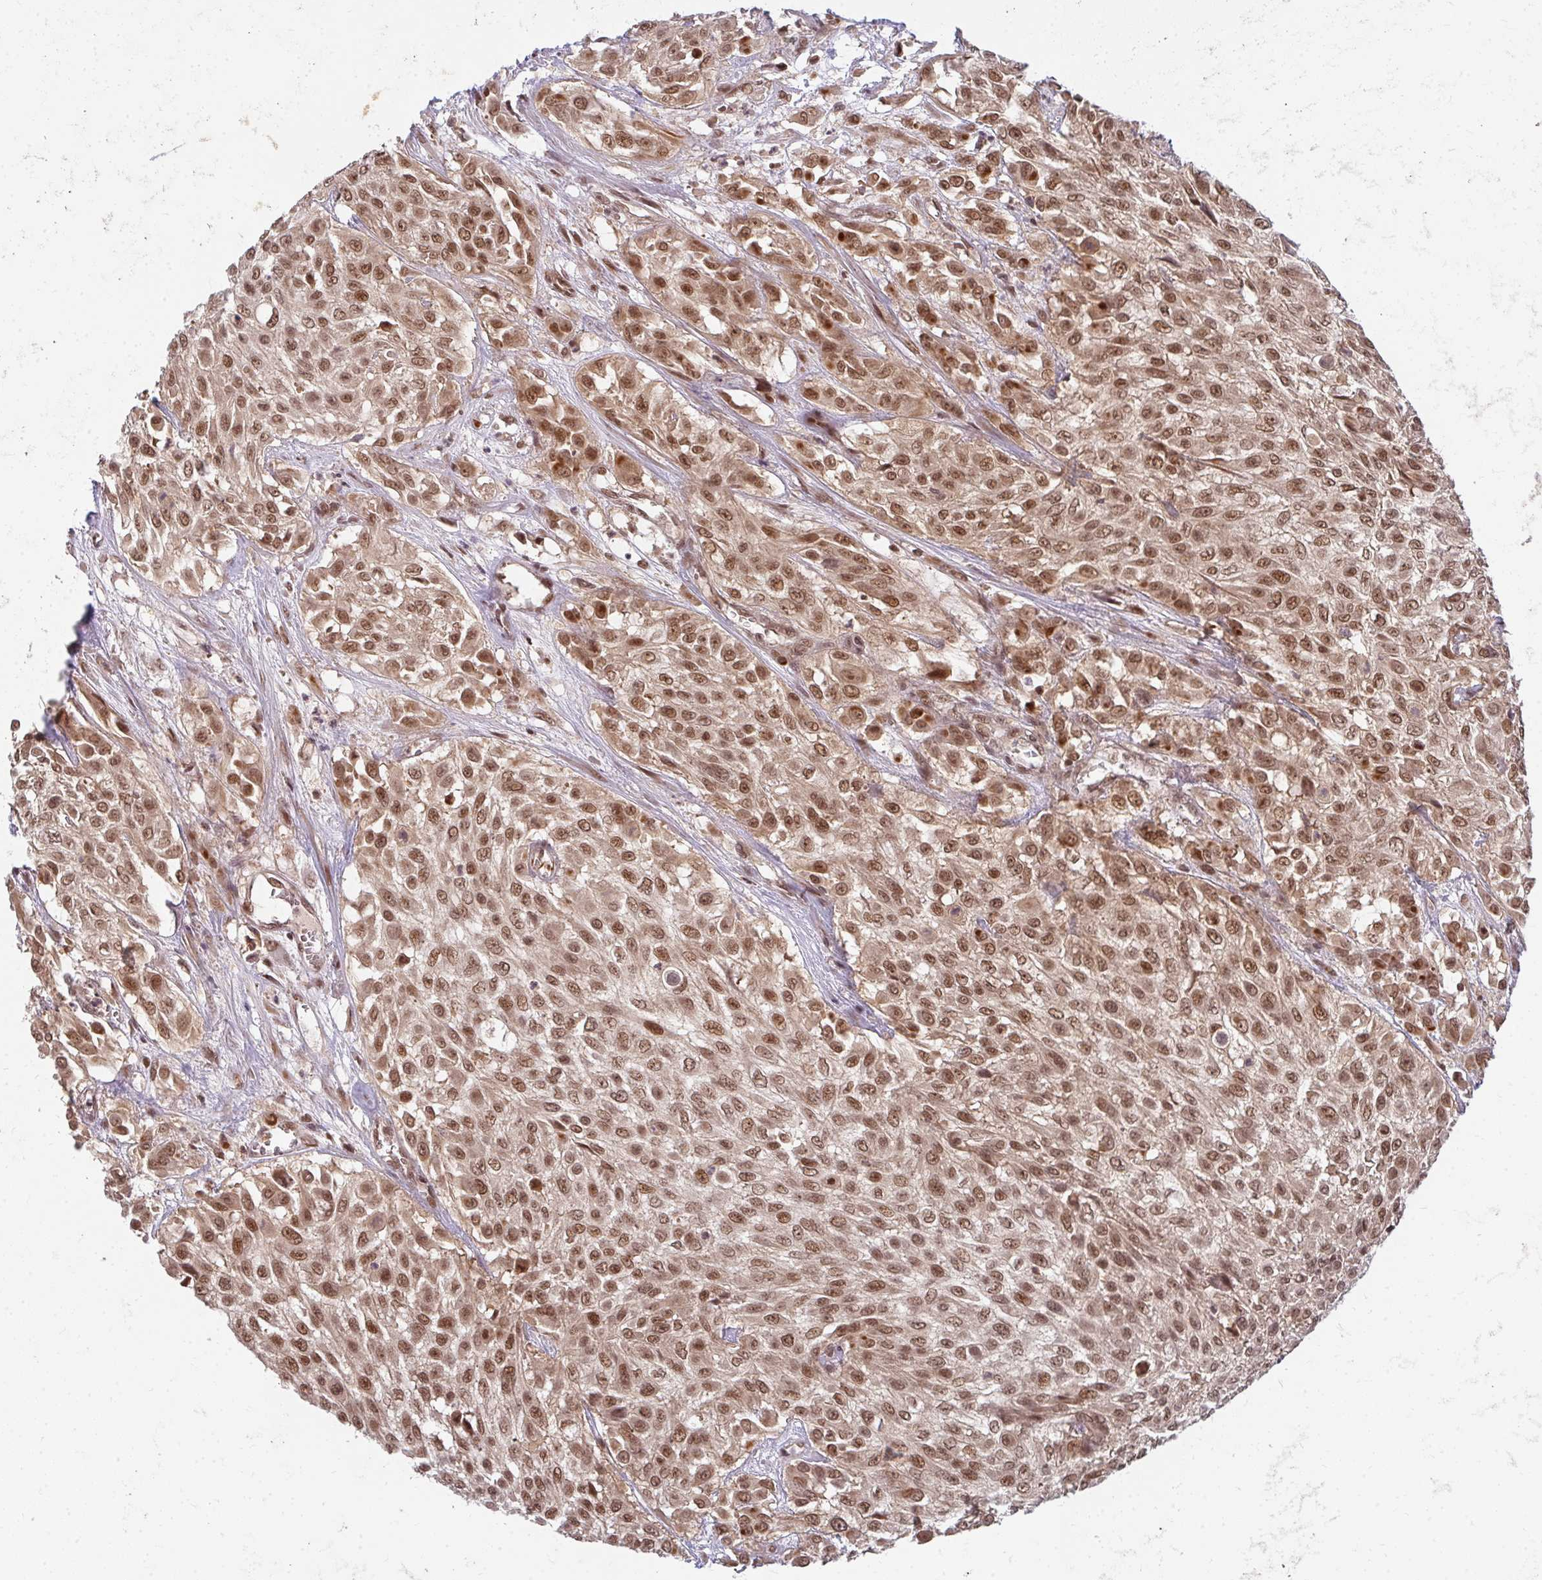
{"staining": {"intensity": "moderate", "quantity": ">75%", "location": "nuclear"}, "tissue": "urothelial cancer", "cell_type": "Tumor cells", "image_type": "cancer", "snomed": [{"axis": "morphology", "description": "Urothelial carcinoma, High grade"}, {"axis": "topography", "description": "Urinary bladder"}], "caption": "IHC photomicrograph of neoplastic tissue: urothelial cancer stained using immunohistochemistry exhibits medium levels of moderate protein expression localized specifically in the nuclear of tumor cells, appearing as a nuclear brown color.", "gene": "GTF3C6", "patient": {"sex": "male", "age": 57}}